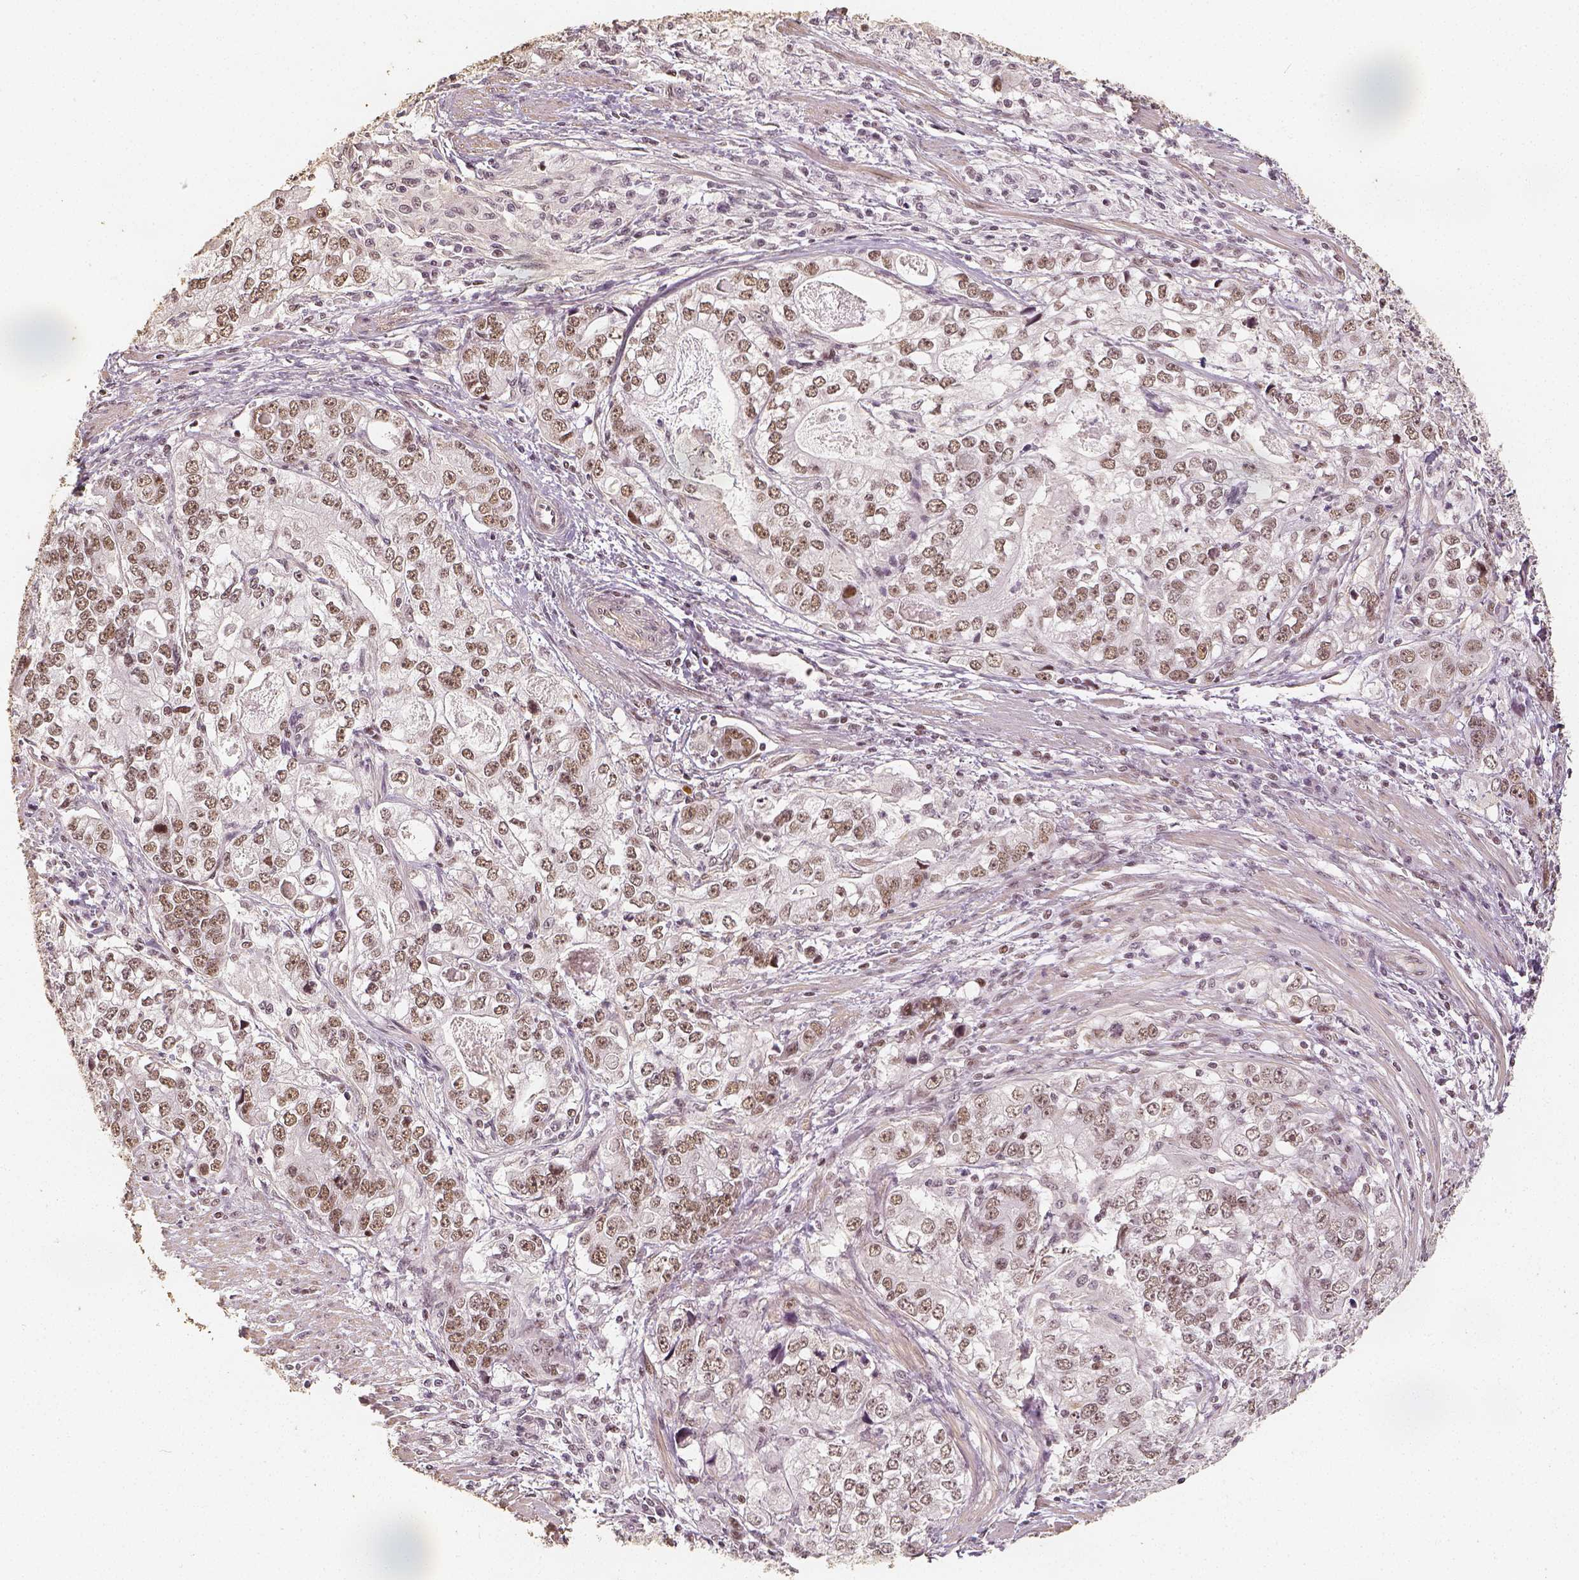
{"staining": {"intensity": "weak", "quantity": ">75%", "location": "nuclear"}, "tissue": "stomach cancer", "cell_type": "Tumor cells", "image_type": "cancer", "snomed": [{"axis": "morphology", "description": "Adenocarcinoma, NOS"}, {"axis": "topography", "description": "Stomach, lower"}], "caption": "An image of human stomach cancer (adenocarcinoma) stained for a protein displays weak nuclear brown staining in tumor cells.", "gene": "HDAC1", "patient": {"sex": "female", "age": 72}}